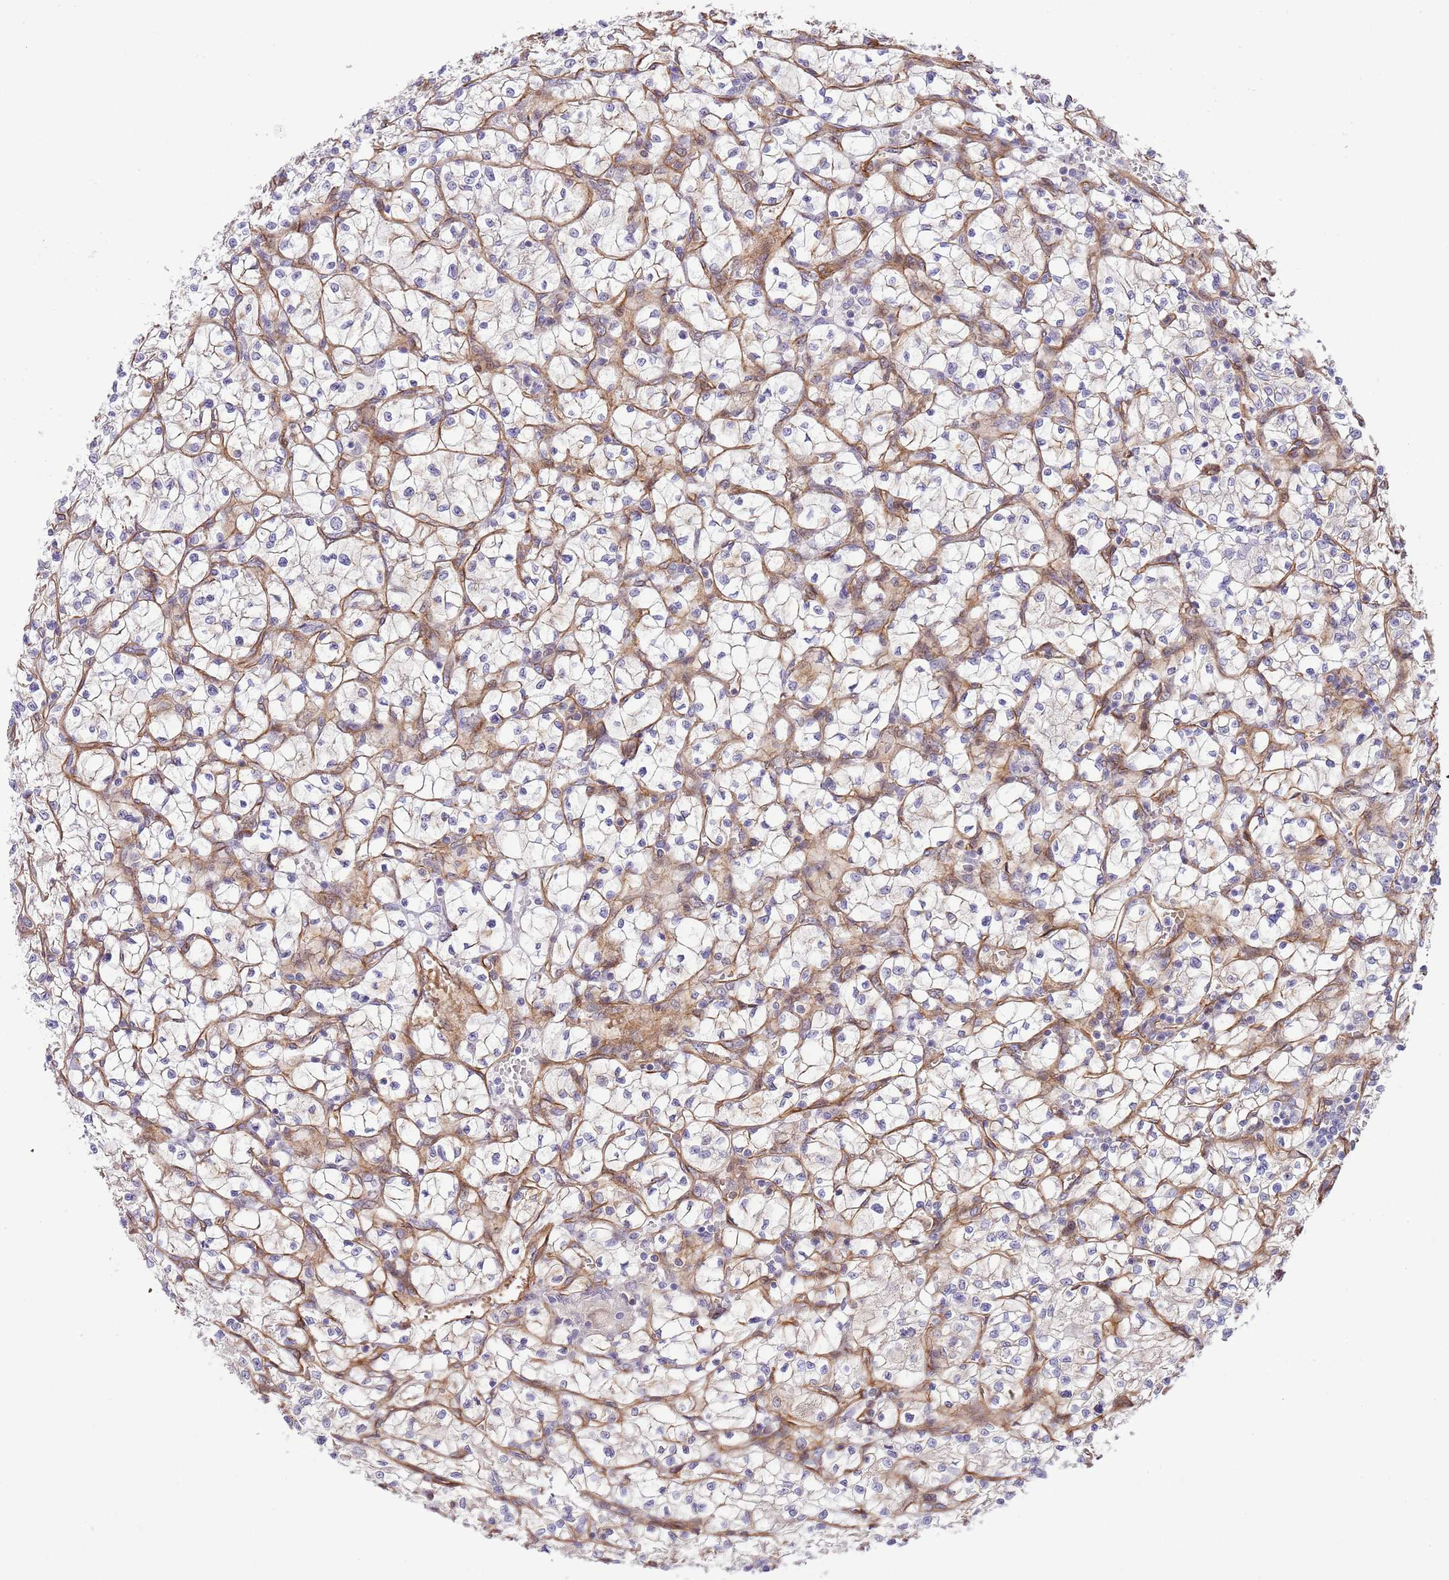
{"staining": {"intensity": "negative", "quantity": "none", "location": "none"}, "tissue": "renal cancer", "cell_type": "Tumor cells", "image_type": "cancer", "snomed": [{"axis": "morphology", "description": "Adenocarcinoma, NOS"}, {"axis": "topography", "description": "Kidney"}], "caption": "Renal cancer stained for a protein using immunohistochemistry displays no positivity tumor cells.", "gene": "NEK3", "patient": {"sex": "female", "age": 64}}